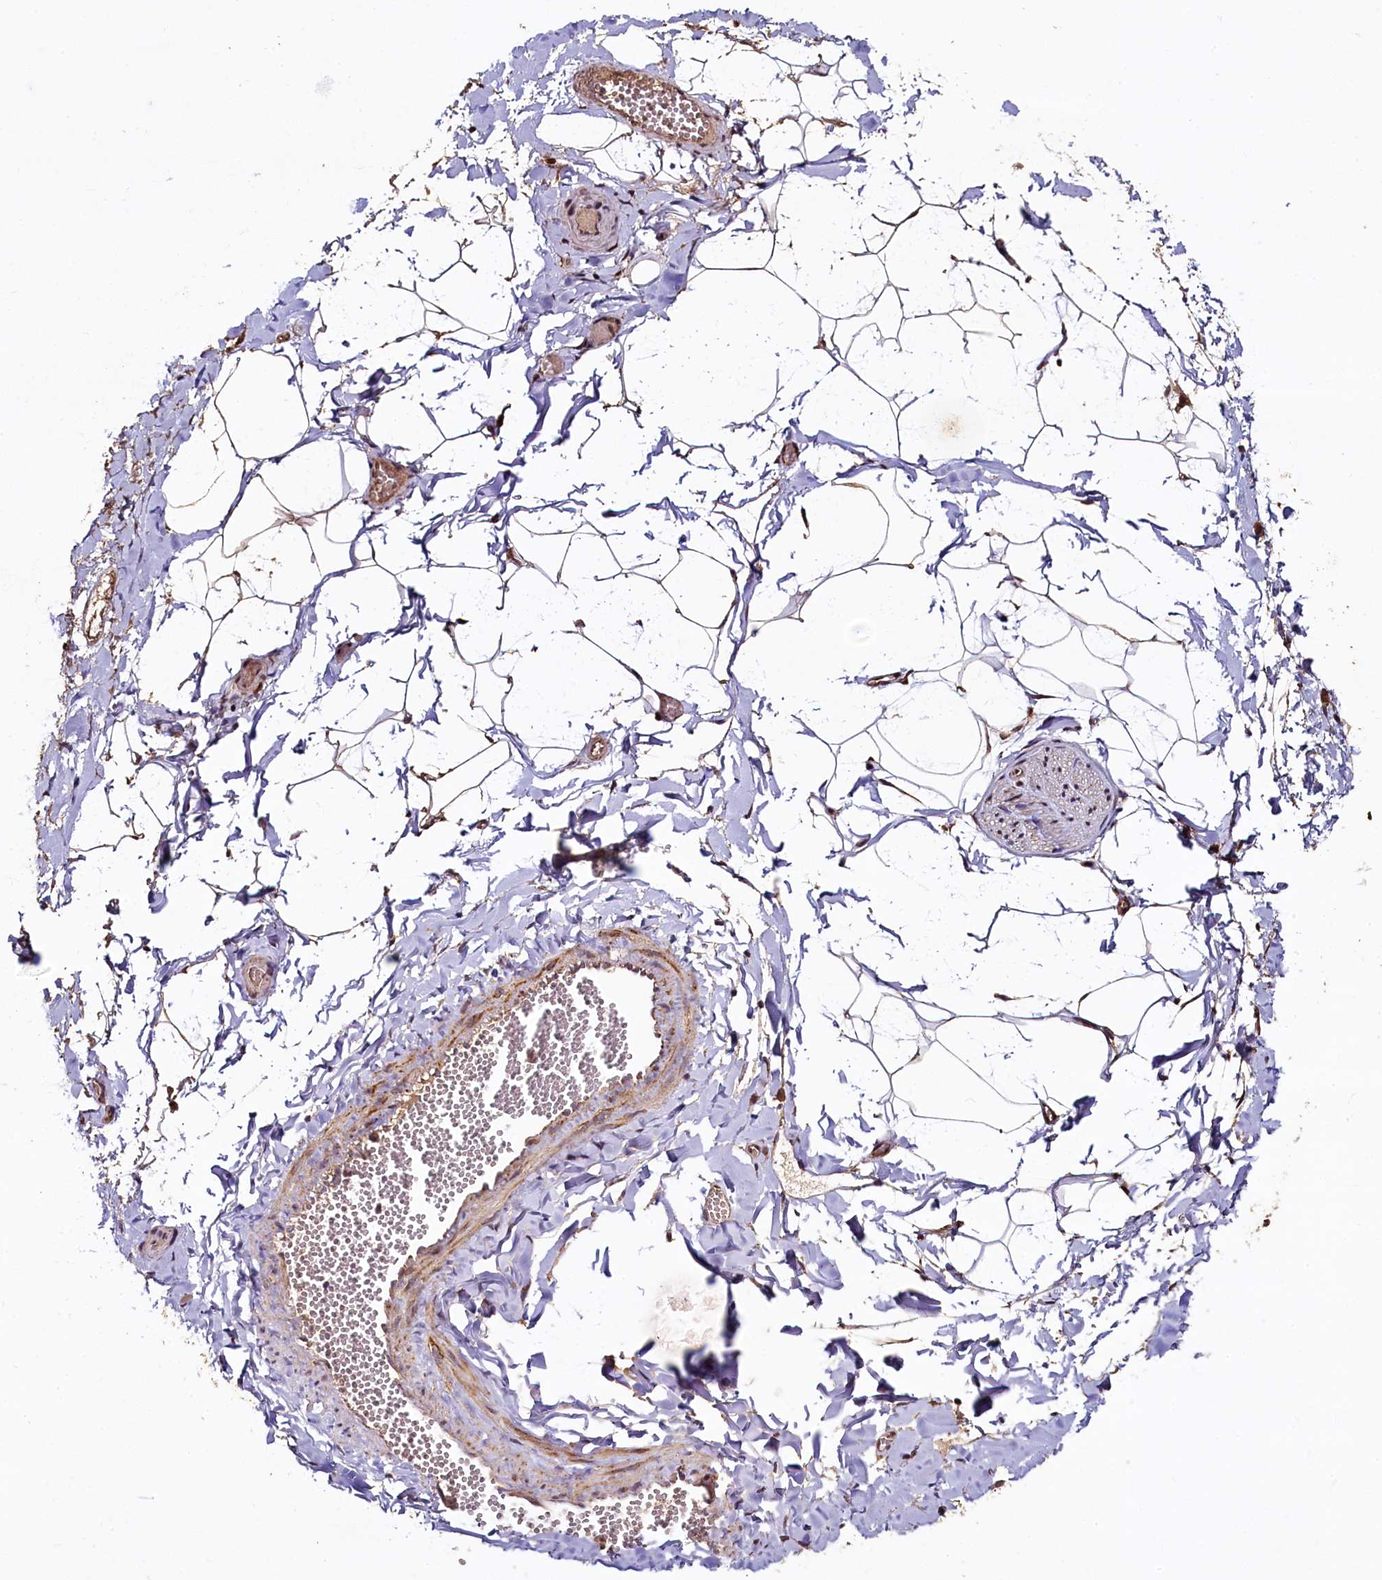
{"staining": {"intensity": "negative", "quantity": "none", "location": "none"}, "tissue": "adipose tissue", "cell_type": "Adipocytes", "image_type": "normal", "snomed": [{"axis": "morphology", "description": "Normal tissue, NOS"}, {"axis": "topography", "description": "Gallbladder"}, {"axis": "topography", "description": "Peripheral nerve tissue"}], "caption": "Immunohistochemistry (IHC) of unremarkable human adipose tissue exhibits no expression in adipocytes.", "gene": "COQ9", "patient": {"sex": "male", "age": 38}}